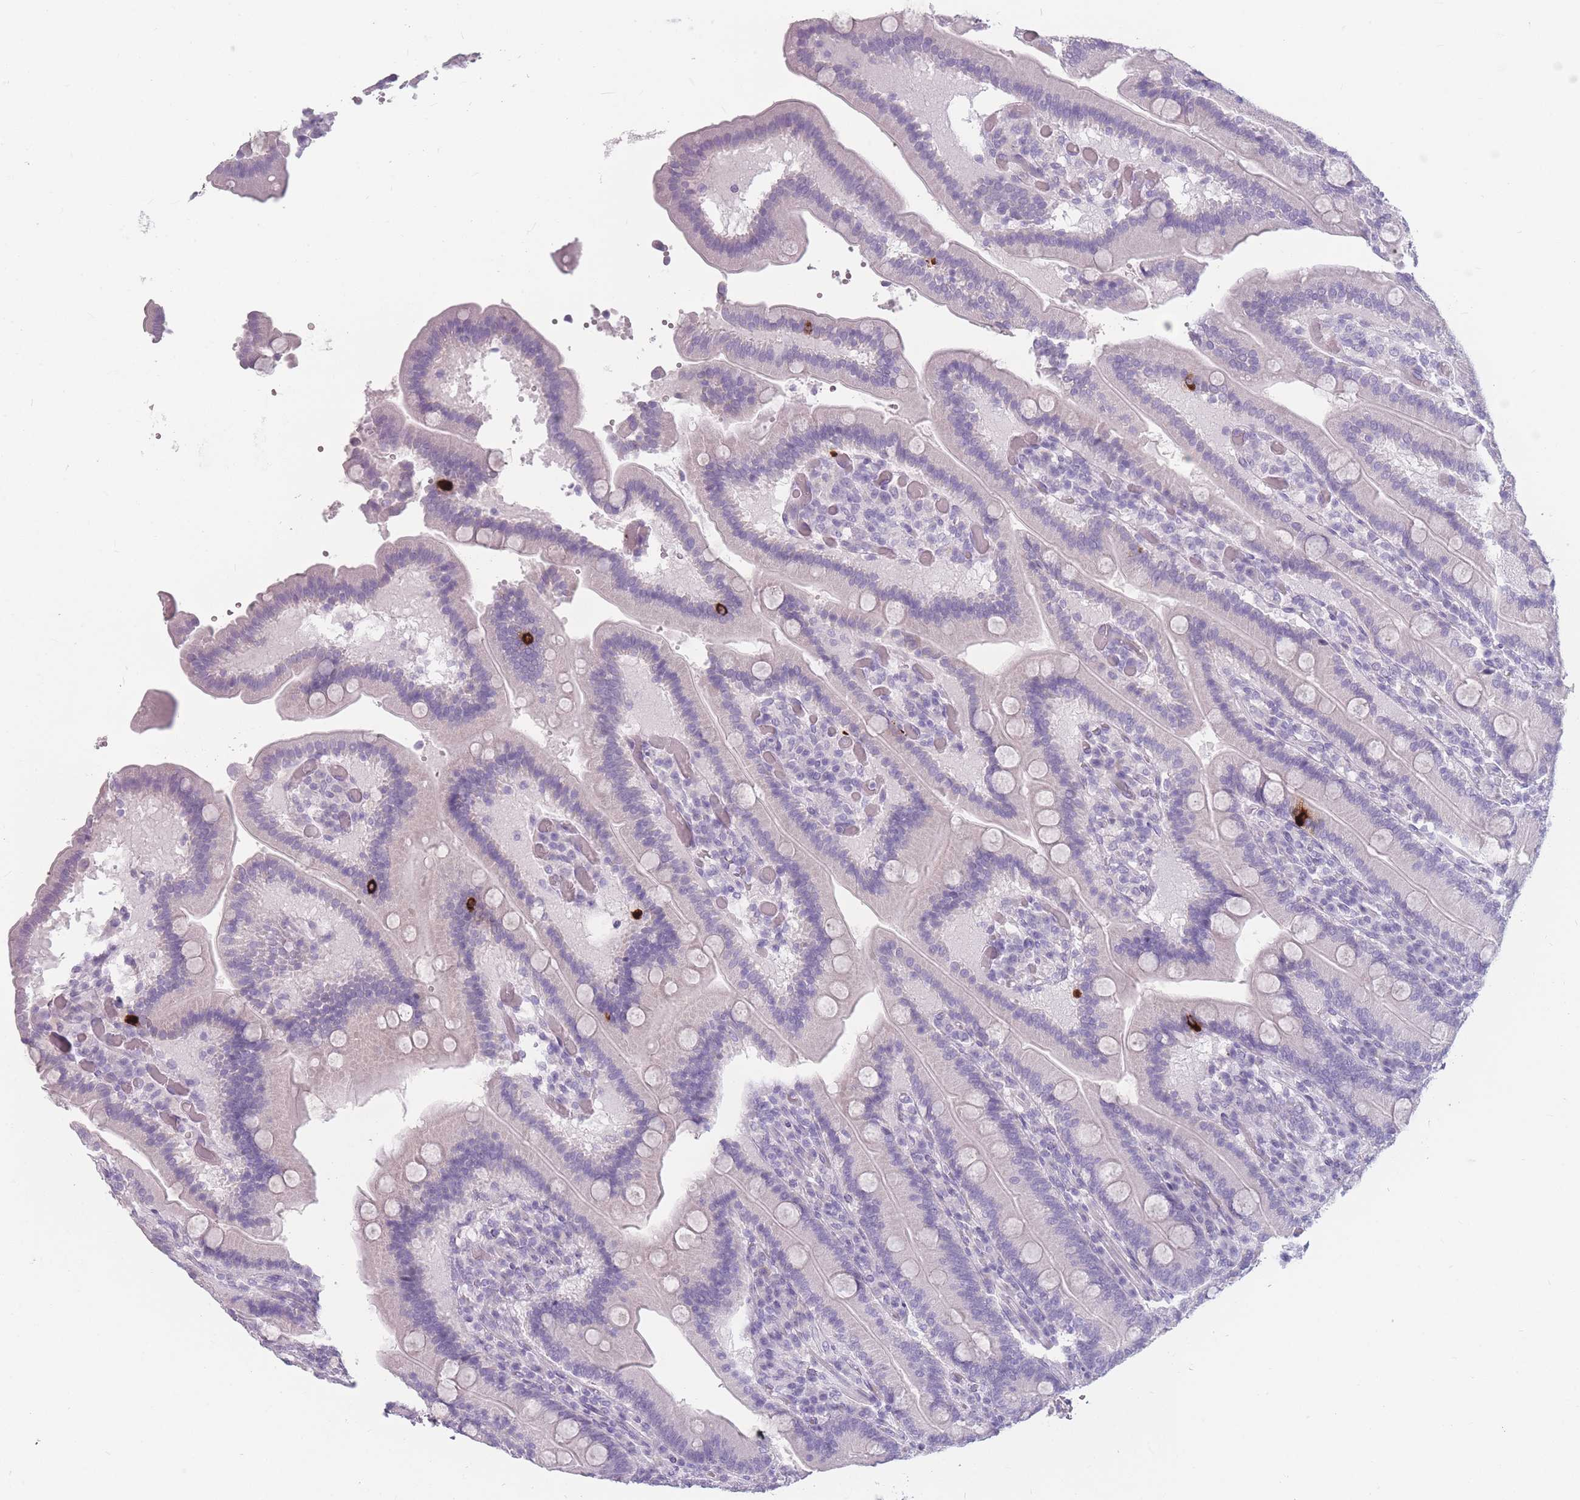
{"staining": {"intensity": "strong", "quantity": "<25%", "location": "cytoplasmic/membranous"}, "tissue": "duodenum", "cell_type": "Glandular cells", "image_type": "normal", "snomed": [{"axis": "morphology", "description": "Normal tissue, NOS"}, {"axis": "topography", "description": "Duodenum"}], "caption": "Immunohistochemistry of benign human duodenum demonstrates medium levels of strong cytoplasmic/membranous staining in approximately <25% of glandular cells.", "gene": "CCNO", "patient": {"sex": "female", "age": 62}}